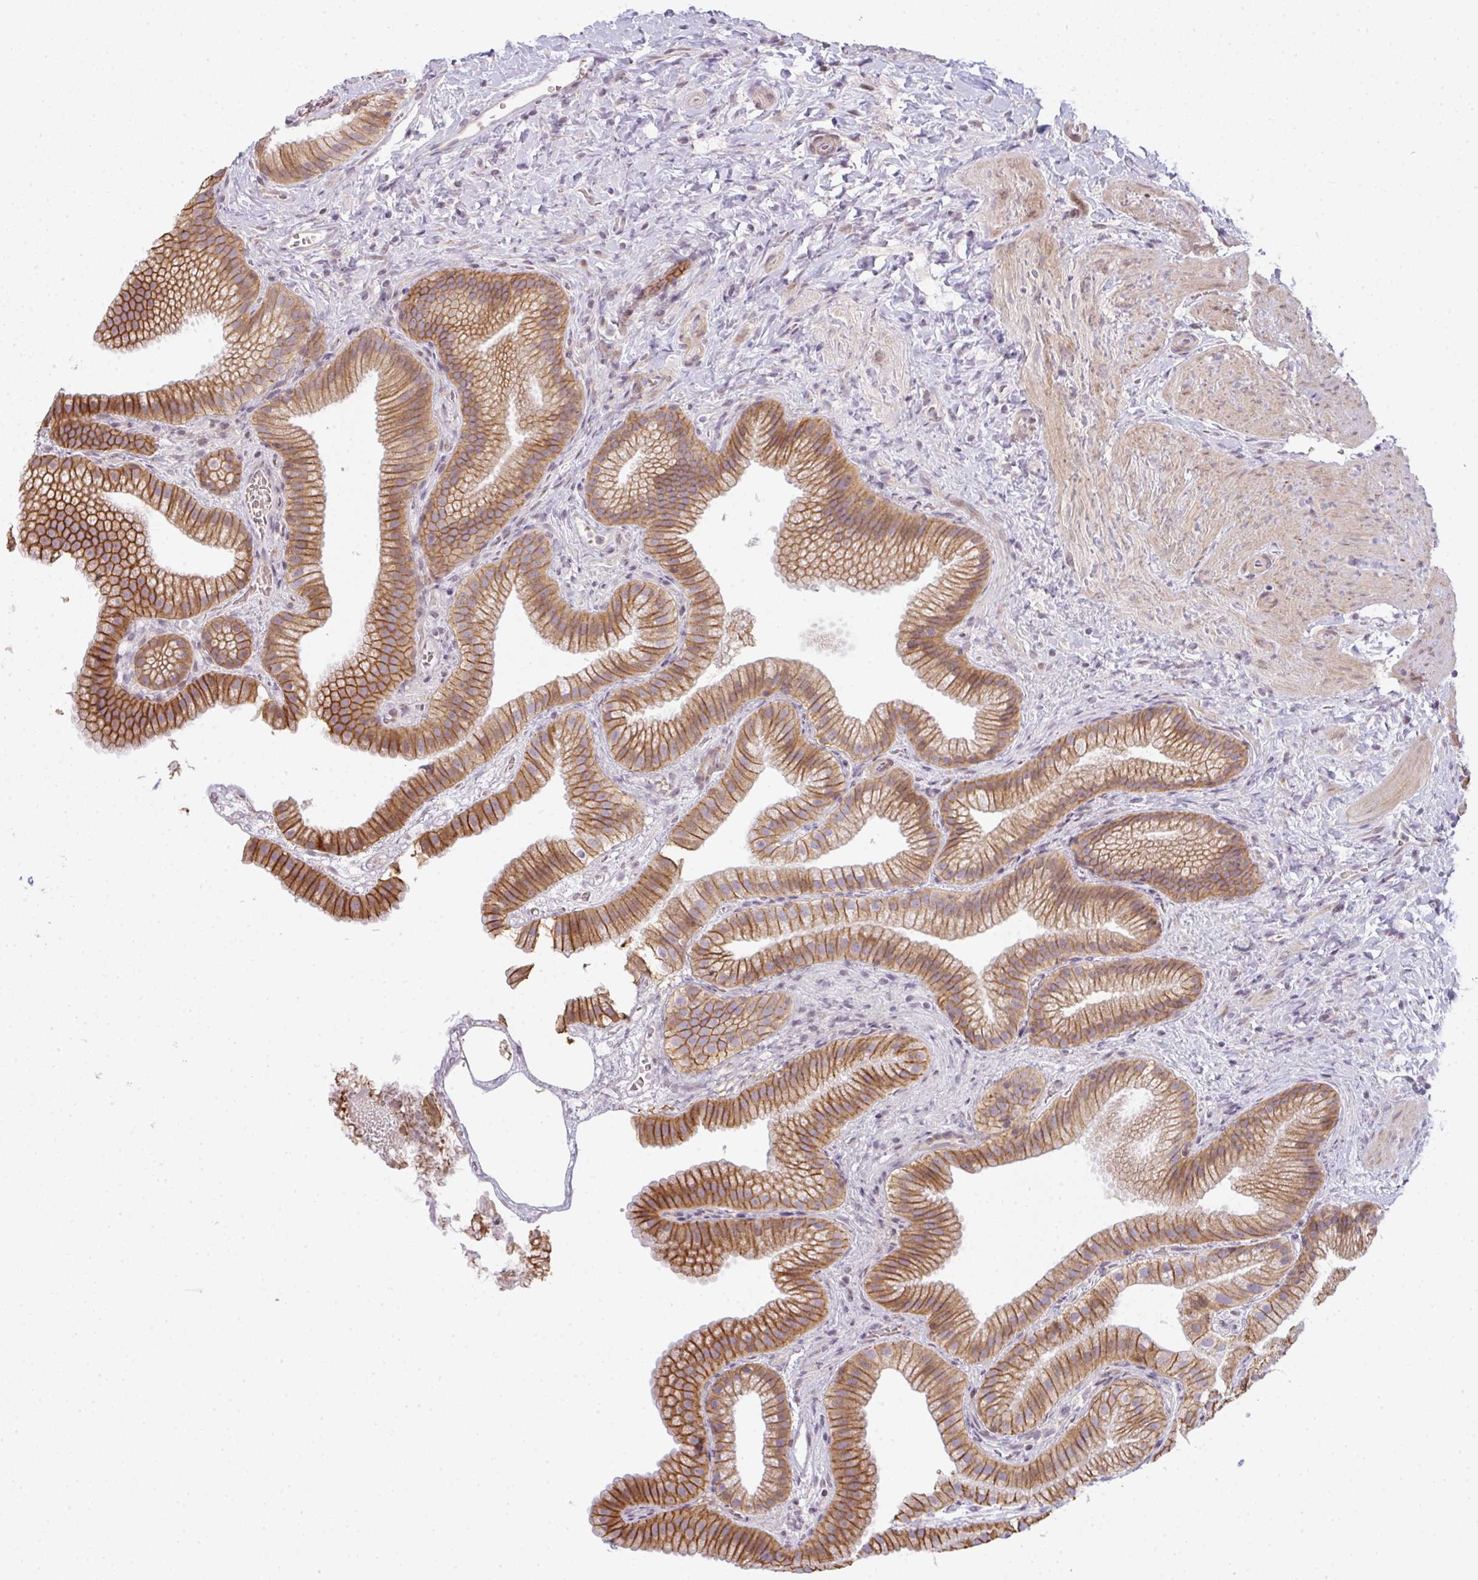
{"staining": {"intensity": "moderate", "quantity": ">75%", "location": "cytoplasmic/membranous"}, "tissue": "gallbladder", "cell_type": "Glandular cells", "image_type": "normal", "snomed": [{"axis": "morphology", "description": "Normal tissue, NOS"}, {"axis": "topography", "description": "Gallbladder"}], "caption": "The micrograph shows staining of unremarkable gallbladder, revealing moderate cytoplasmic/membranous protein positivity (brown color) within glandular cells. (DAB IHC with brightfield microscopy, high magnification).", "gene": "TMEM237", "patient": {"sex": "female", "age": 63}}